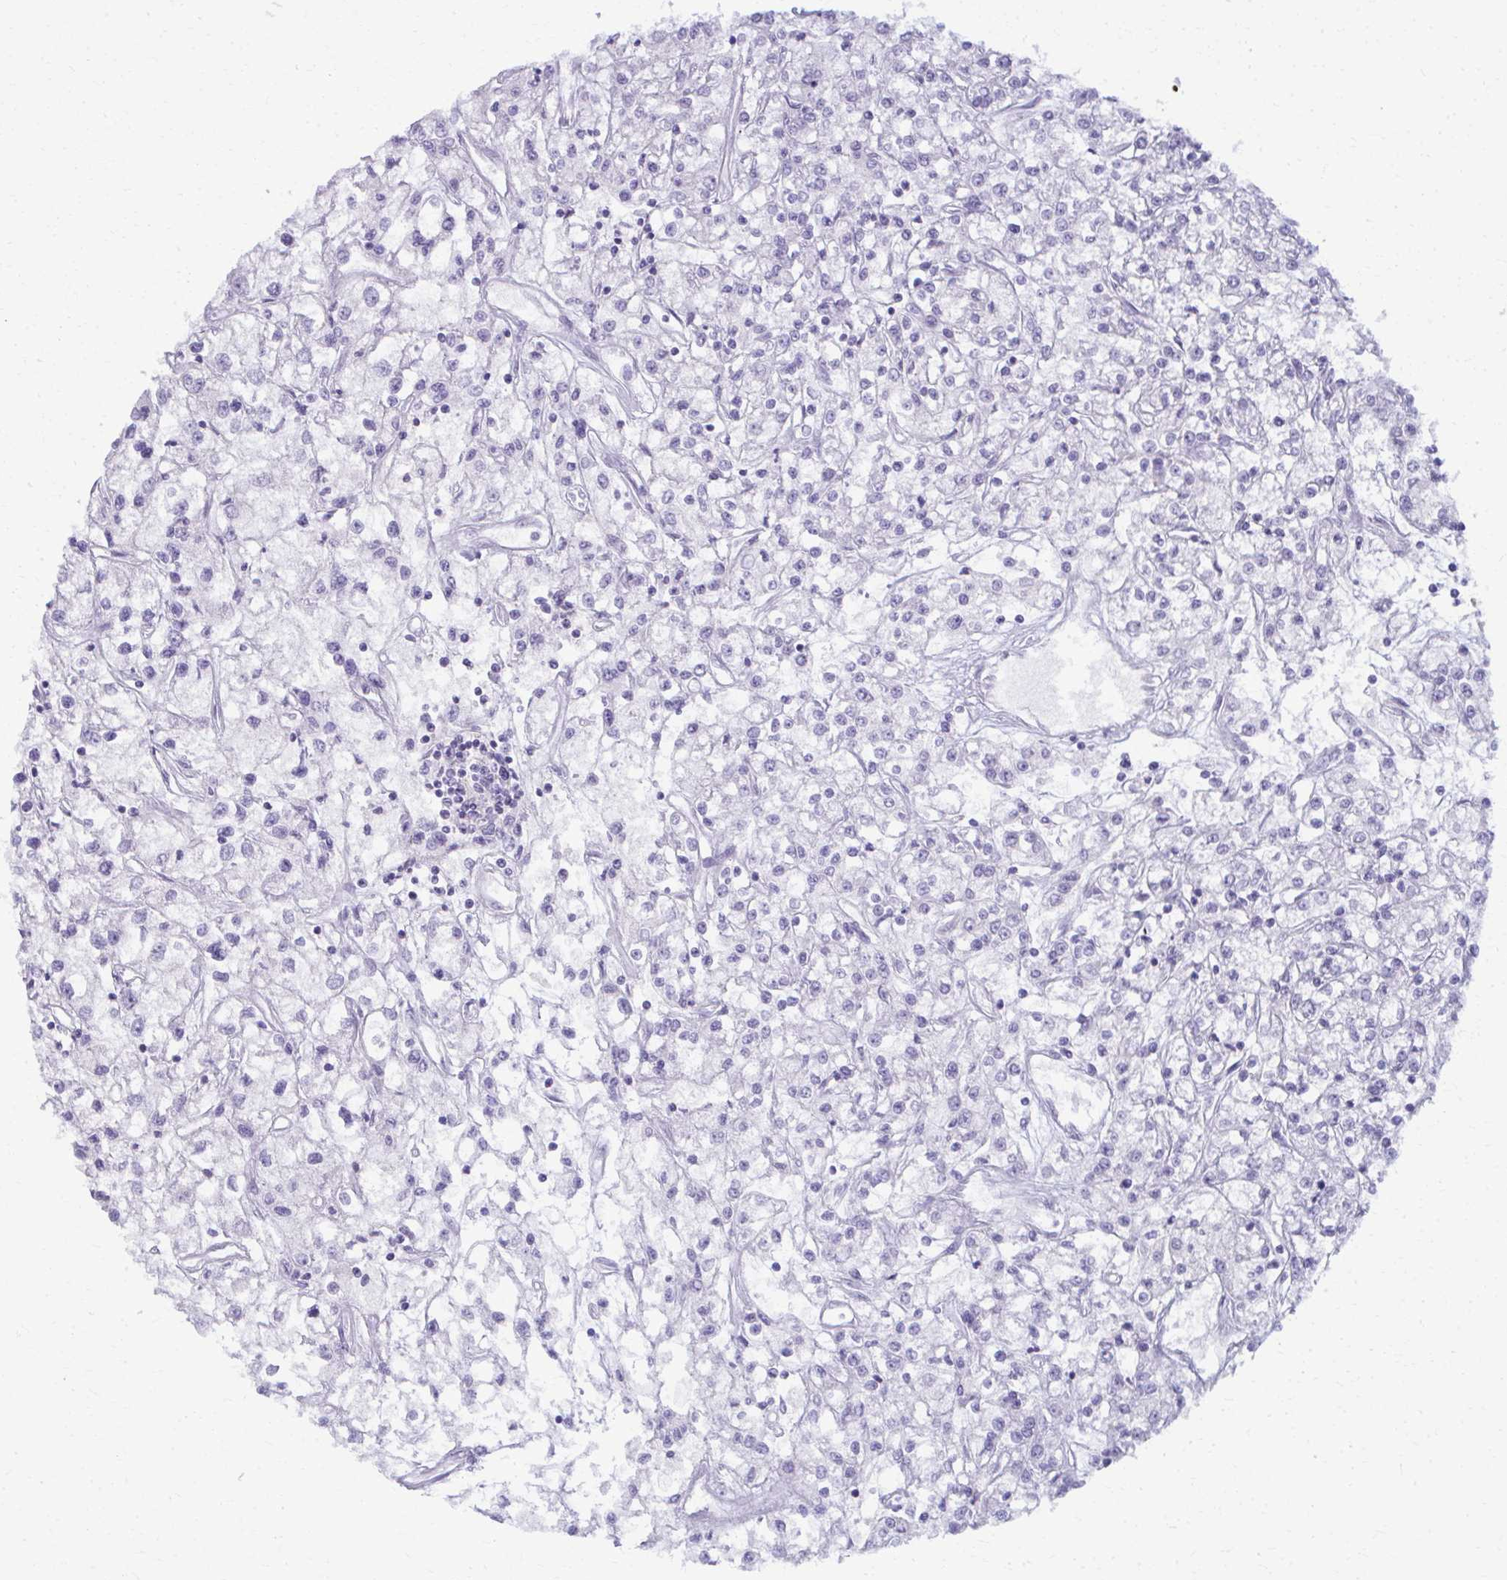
{"staining": {"intensity": "negative", "quantity": "none", "location": "none"}, "tissue": "renal cancer", "cell_type": "Tumor cells", "image_type": "cancer", "snomed": [{"axis": "morphology", "description": "Adenocarcinoma, NOS"}, {"axis": "topography", "description": "Kidney"}], "caption": "High magnification brightfield microscopy of renal cancer stained with DAB (3,3'-diaminobenzidine) (brown) and counterstained with hematoxylin (blue): tumor cells show no significant positivity.", "gene": "MAF1", "patient": {"sex": "female", "age": 59}}